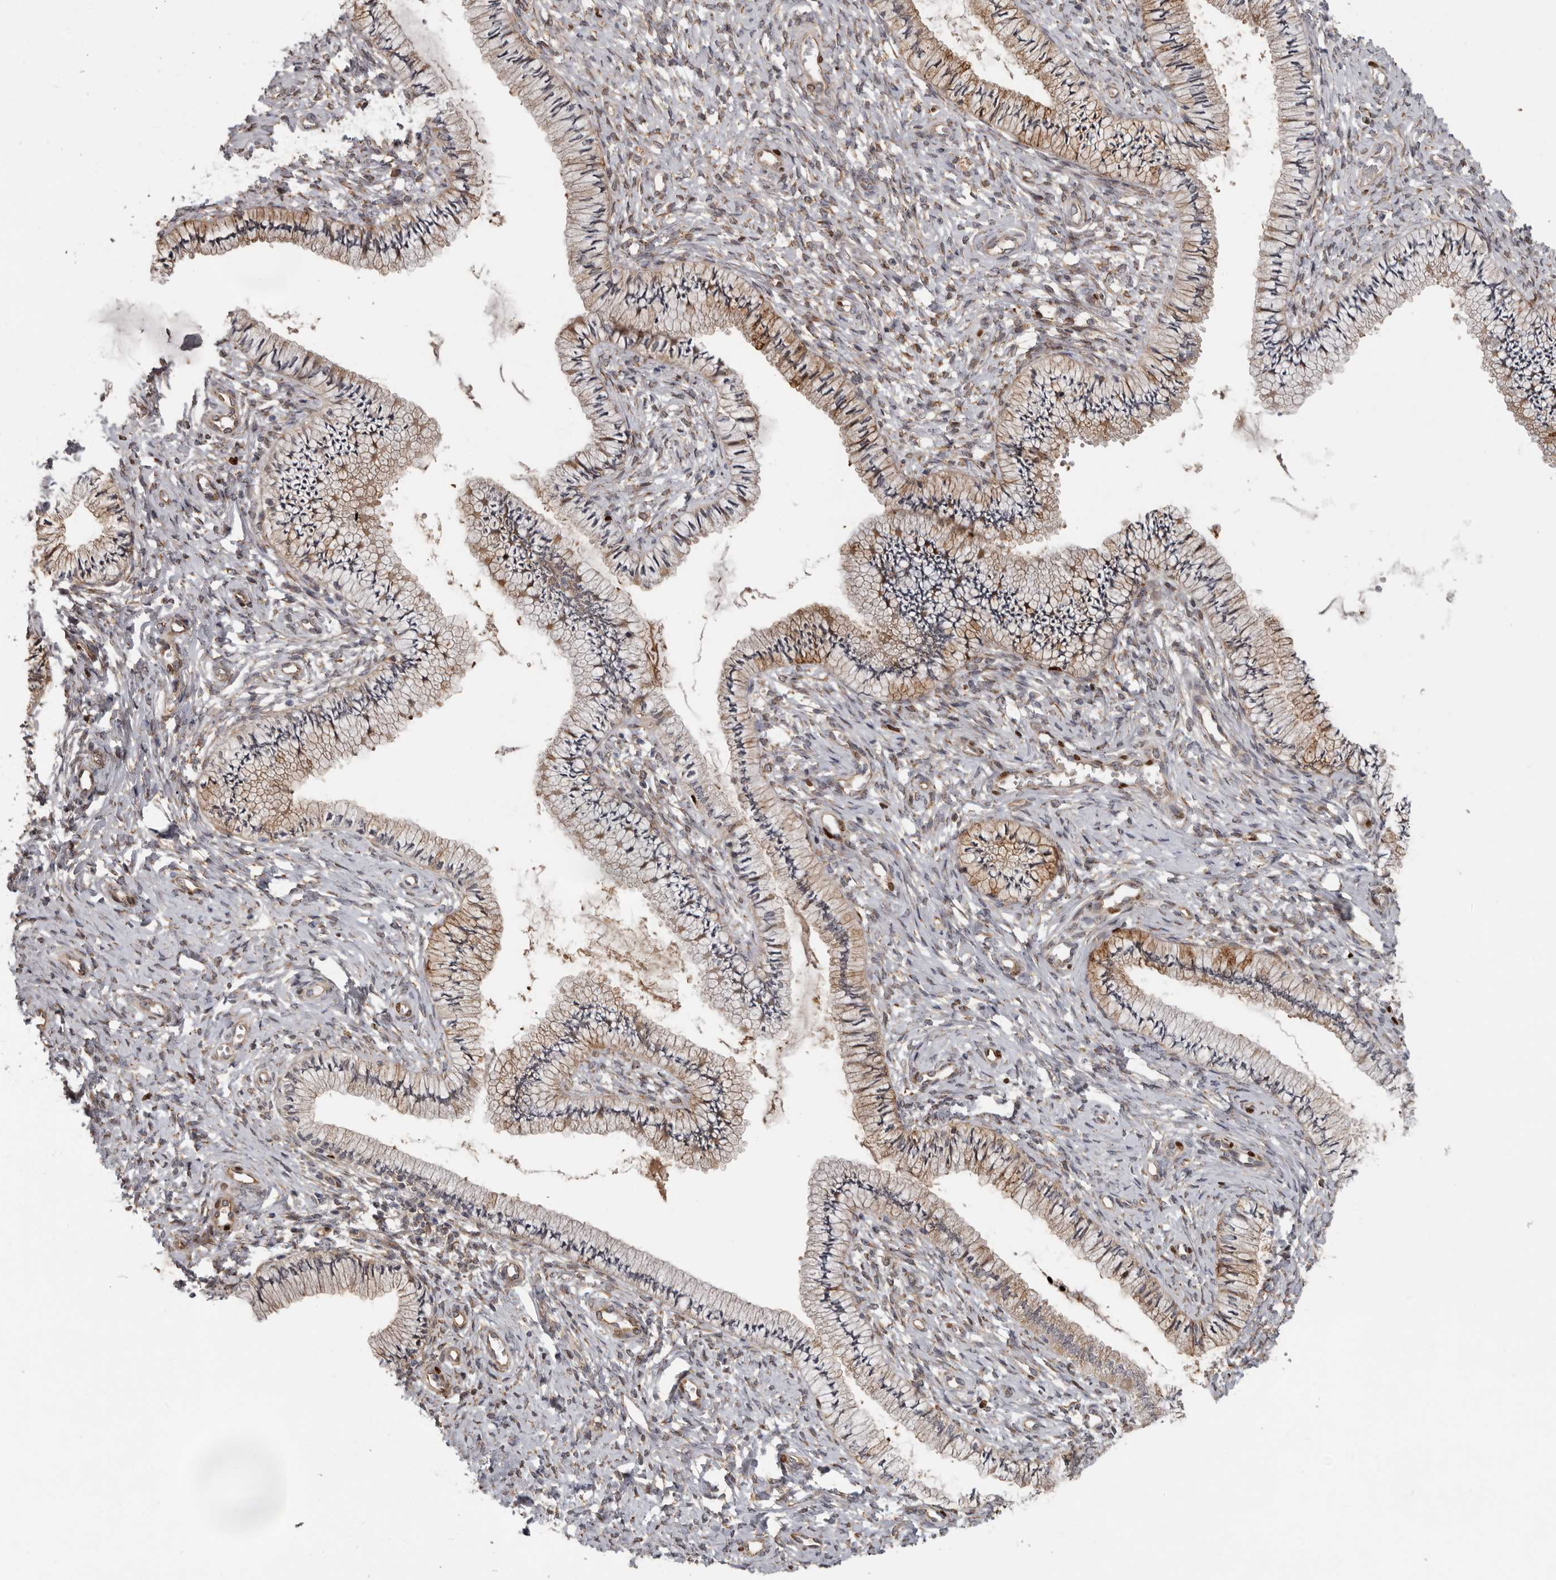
{"staining": {"intensity": "weak", "quantity": ">75%", "location": "cytoplasmic/membranous,nuclear"}, "tissue": "cervix", "cell_type": "Glandular cells", "image_type": "normal", "snomed": [{"axis": "morphology", "description": "Normal tissue, NOS"}, {"axis": "topography", "description": "Cervix"}], "caption": "Brown immunohistochemical staining in unremarkable cervix displays weak cytoplasmic/membranous,nuclear expression in approximately >75% of glandular cells.", "gene": "MTF1", "patient": {"sex": "female", "age": 36}}